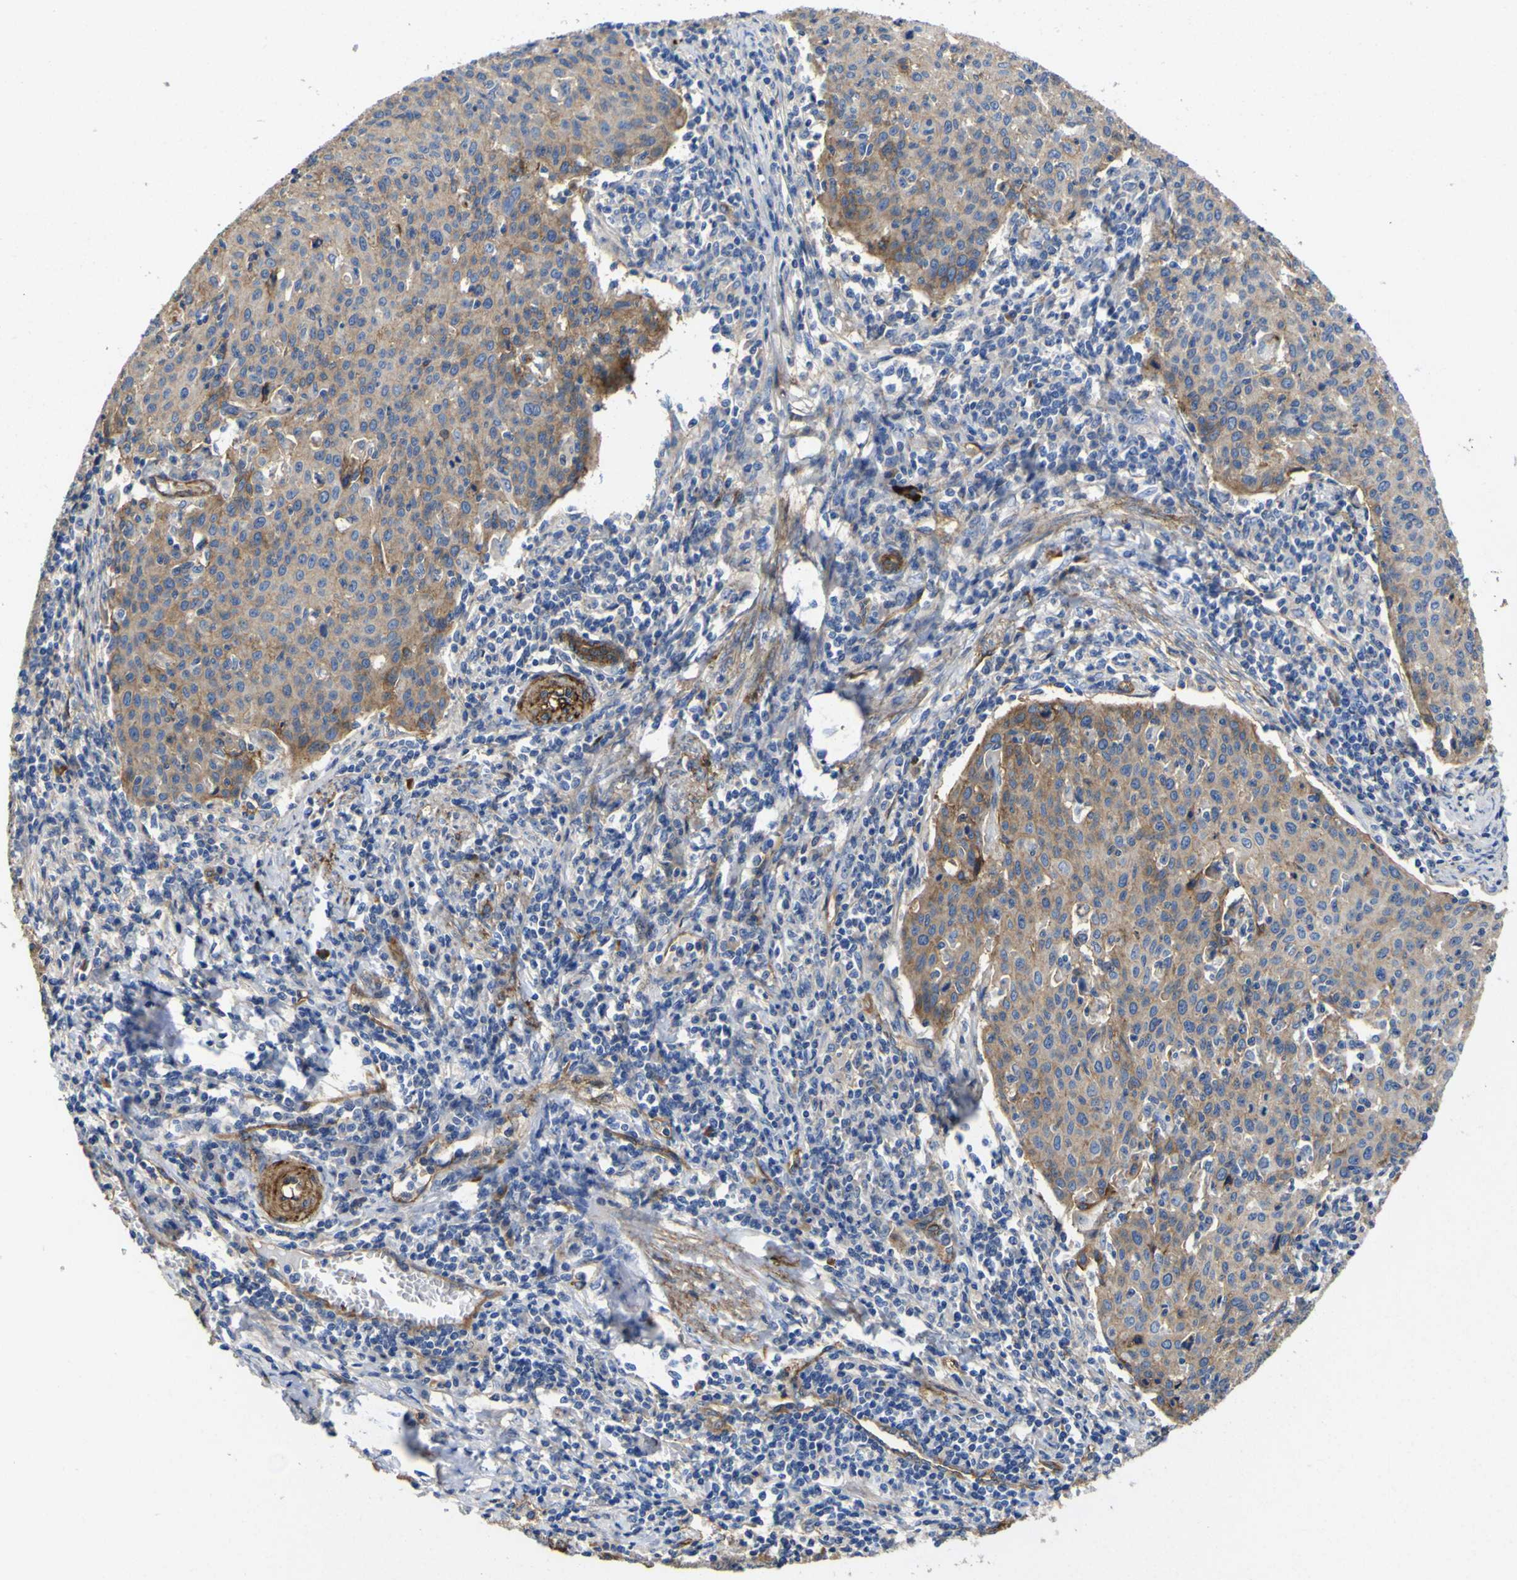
{"staining": {"intensity": "weak", "quantity": "25%-75%", "location": "cytoplasmic/membranous"}, "tissue": "cervical cancer", "cell_type": "Tumor cells", "image_type": "cancer", "snomed": [{"axis": "morphology", "description": "Squamous cell carcinoma, NOS"}, {"axis": "topography", "description": "Cervix"}], "caption": "A brown stain labels weak cytoplasmic/membranous positivity of a protein in squamous cell carcinoma (cervical) tumor cells.", "gene": "CD151", "patient": {"sex": "female", "age": 38}}